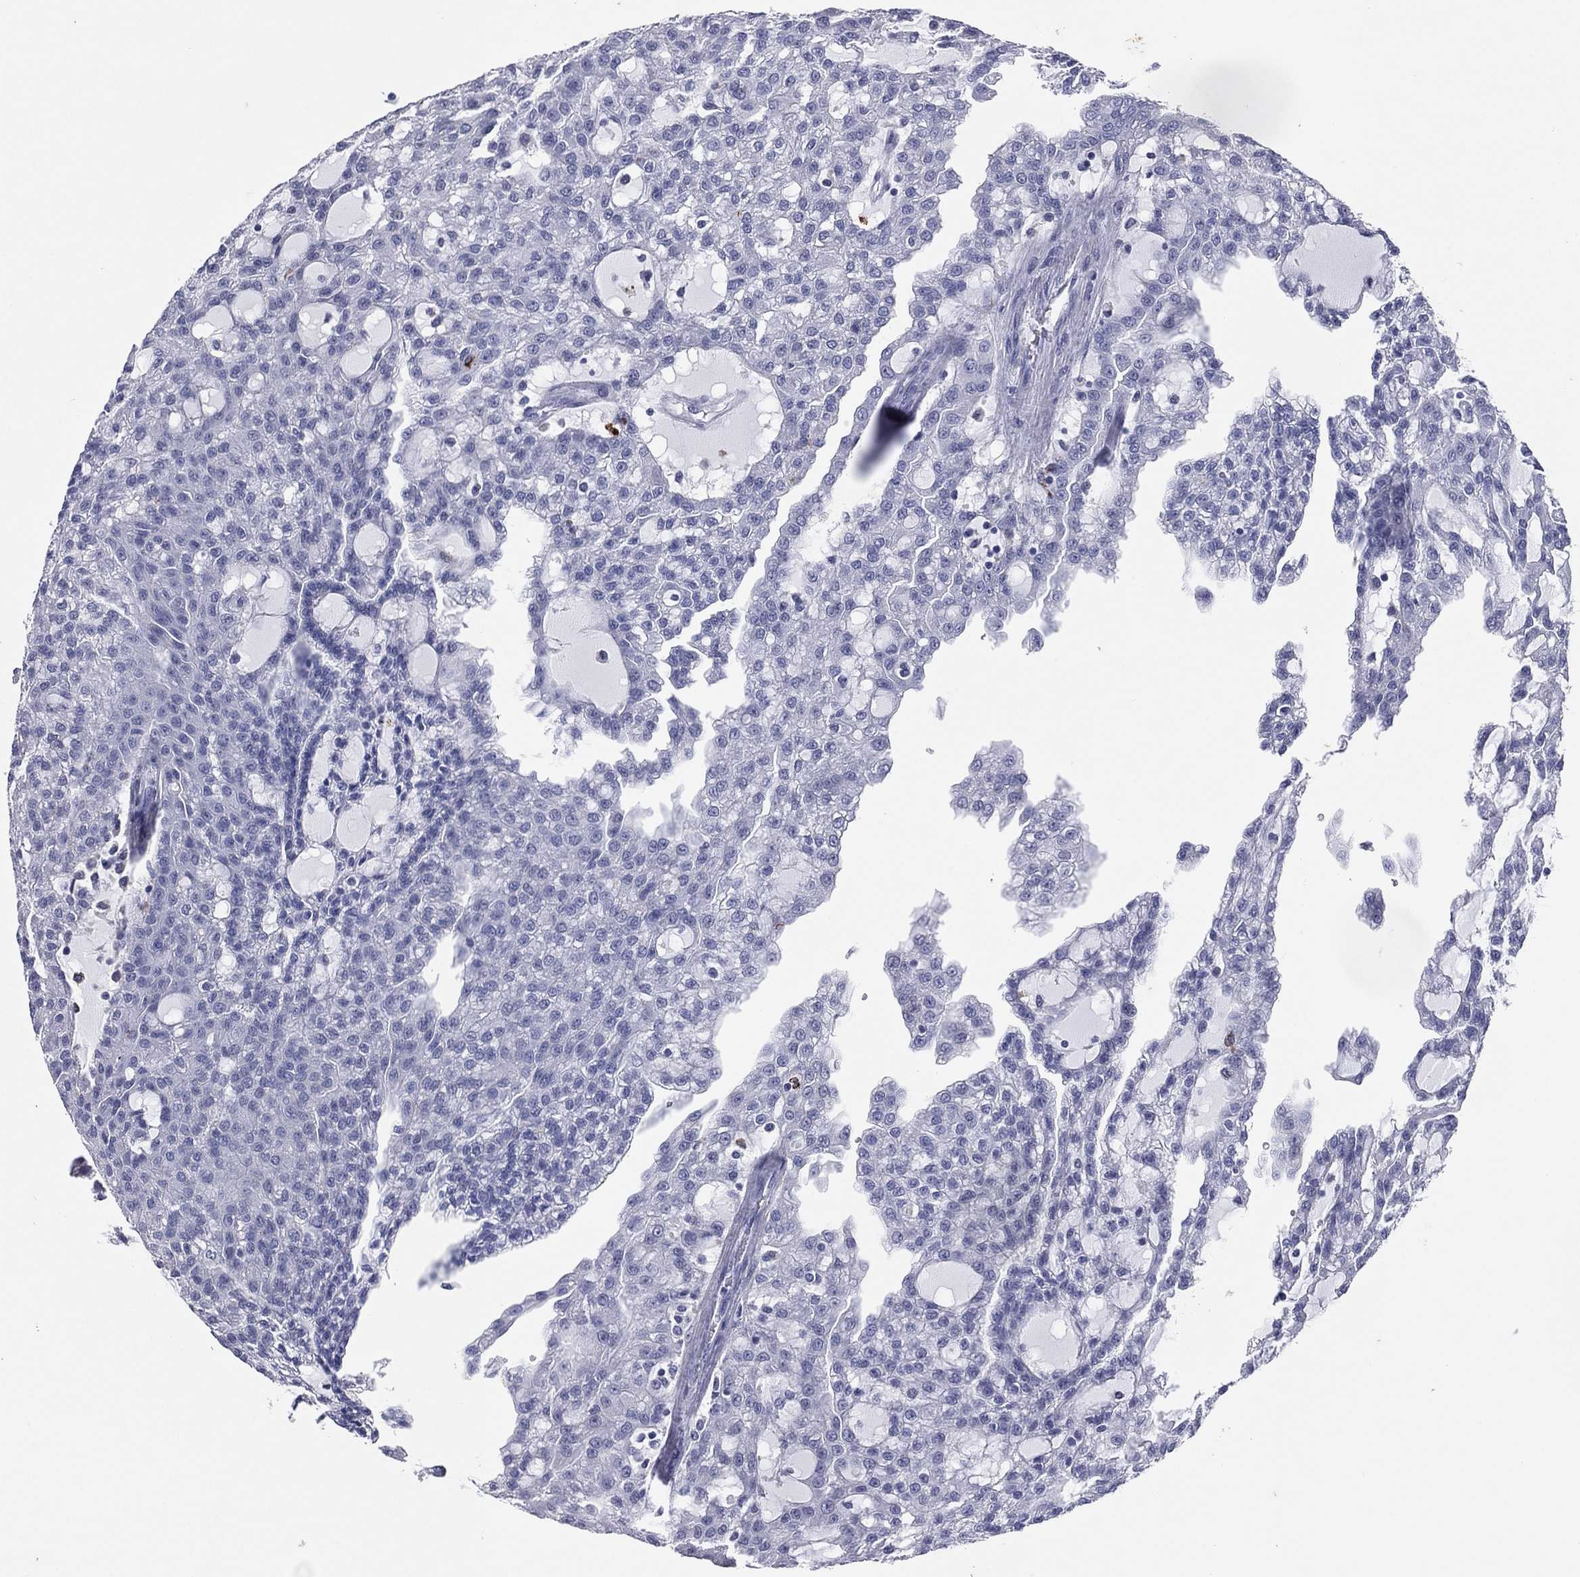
{"staining": {"intensity": "negative", "quantity": "none", "location": "none"}, "tissue": "renal cancer", "cell_type": "Tumor cells", "image_type": "cancer", "snomed": [{"axis": "morphology", "description": "Adenocarcinoma, NOS"}, {"axis": "topography", "description": "Kidney"}], "caption": "IHC histopathology image of neoplastic tissue: renal adenocarcinoma stained with DAB displays no significant protein positivity in tumor cells. (DAB (3,3'-diaminobenzidine) immunohistochemistry with hematoxylin counter stain).", "gene": "HLA-DOA", "patient": {"sex": "male", "age": 63}}